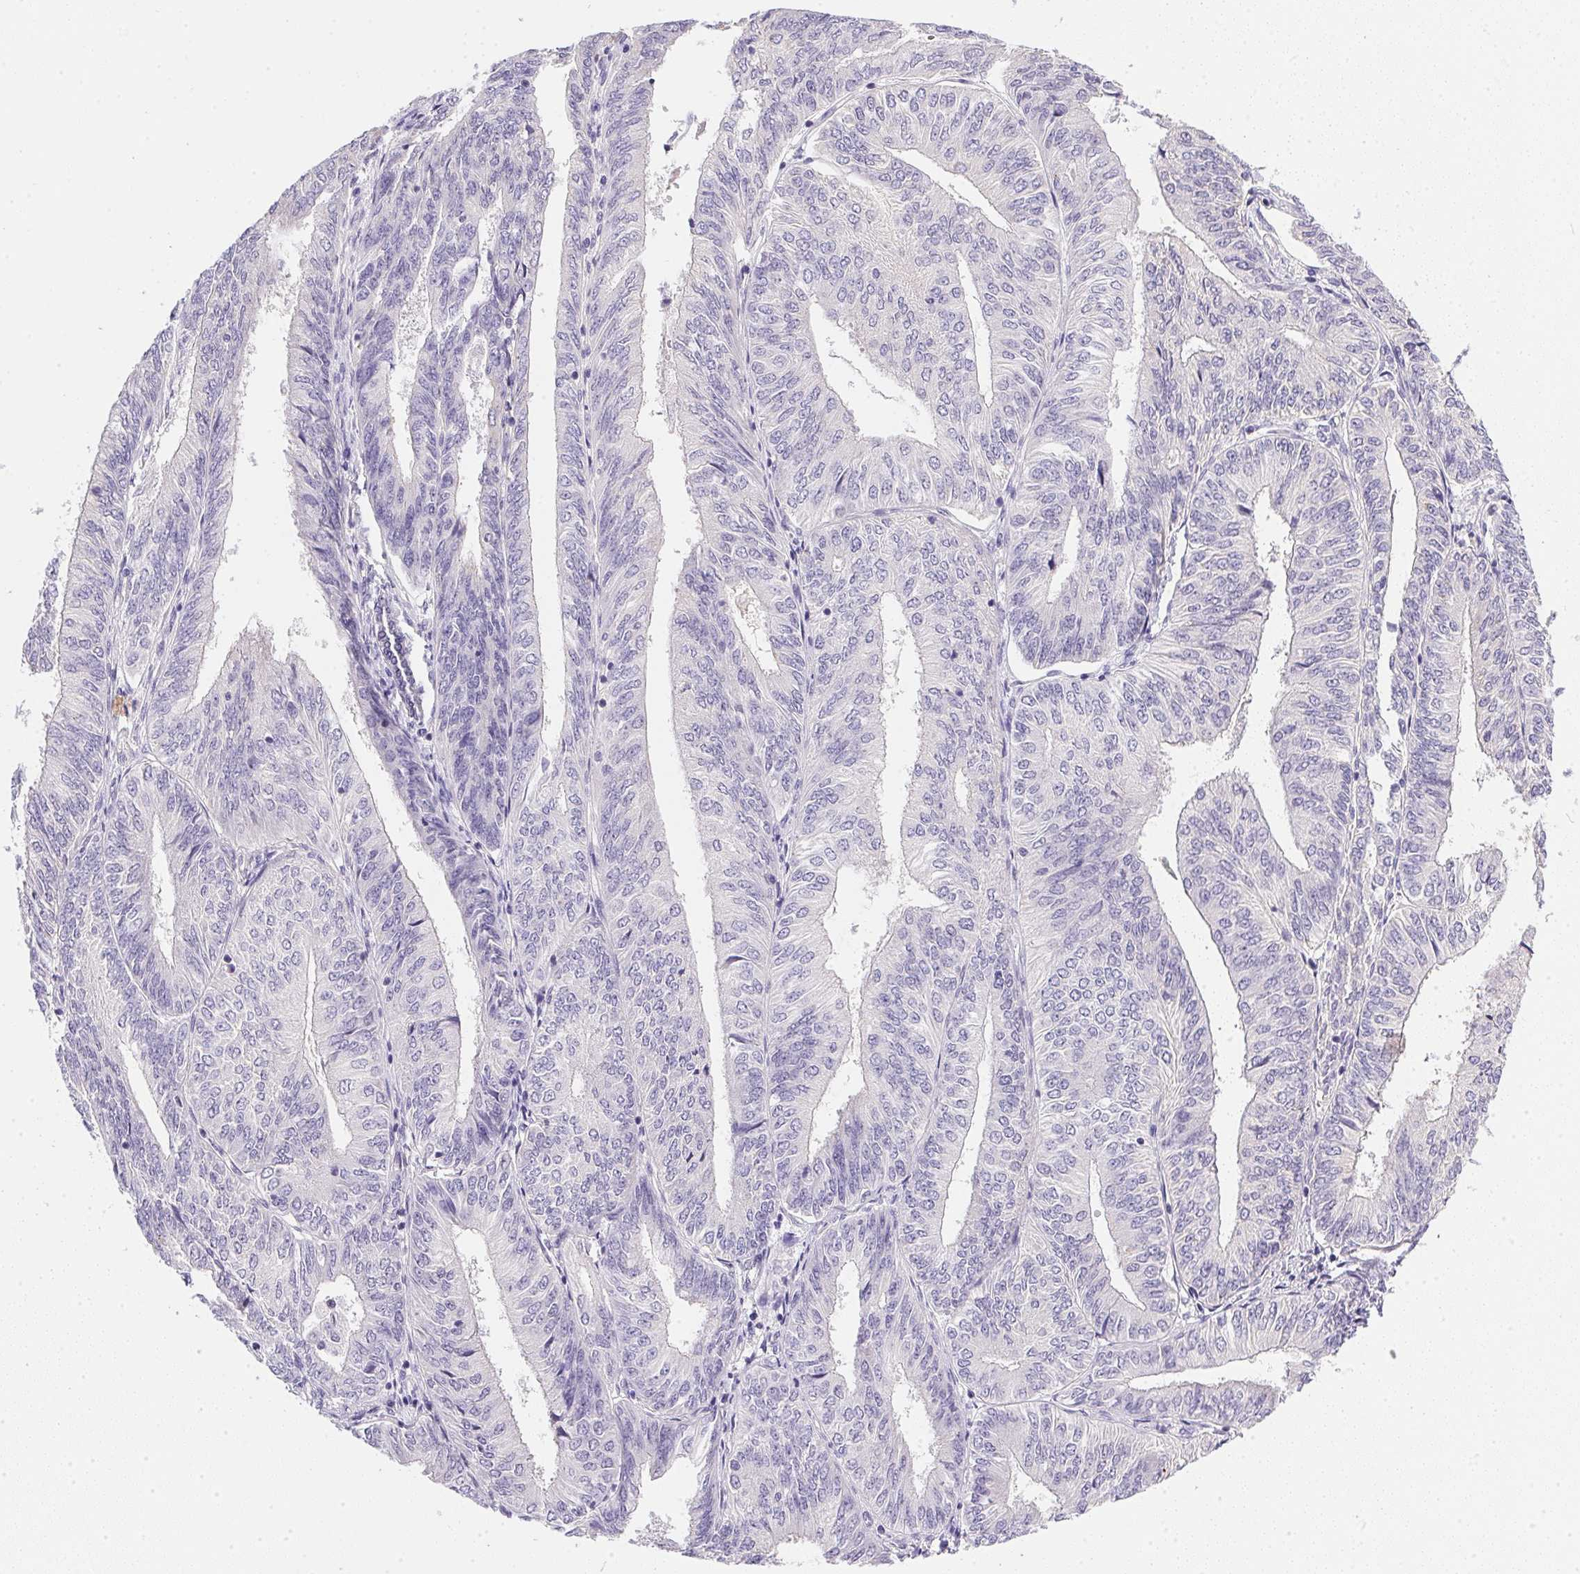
{"staining": {"intensity": "negative", "quantity": "none", "location": "none"}, "tissue": "endometrial cancer", "cell_type": "Tumor cells", "image_type": "cancer", "snomed": [{"axis": "morphology", "description": "Adenocarcinoma, NOS"}, {"axis": "topography", "description": "Endometrium"}], "caption": "A photomicrograph of human endometrial cancer (adenocarcinoma) is negative for staining in tumor cells.", "gene": "SLC17A7", "patient": {"sex": "female", "age": 58}}